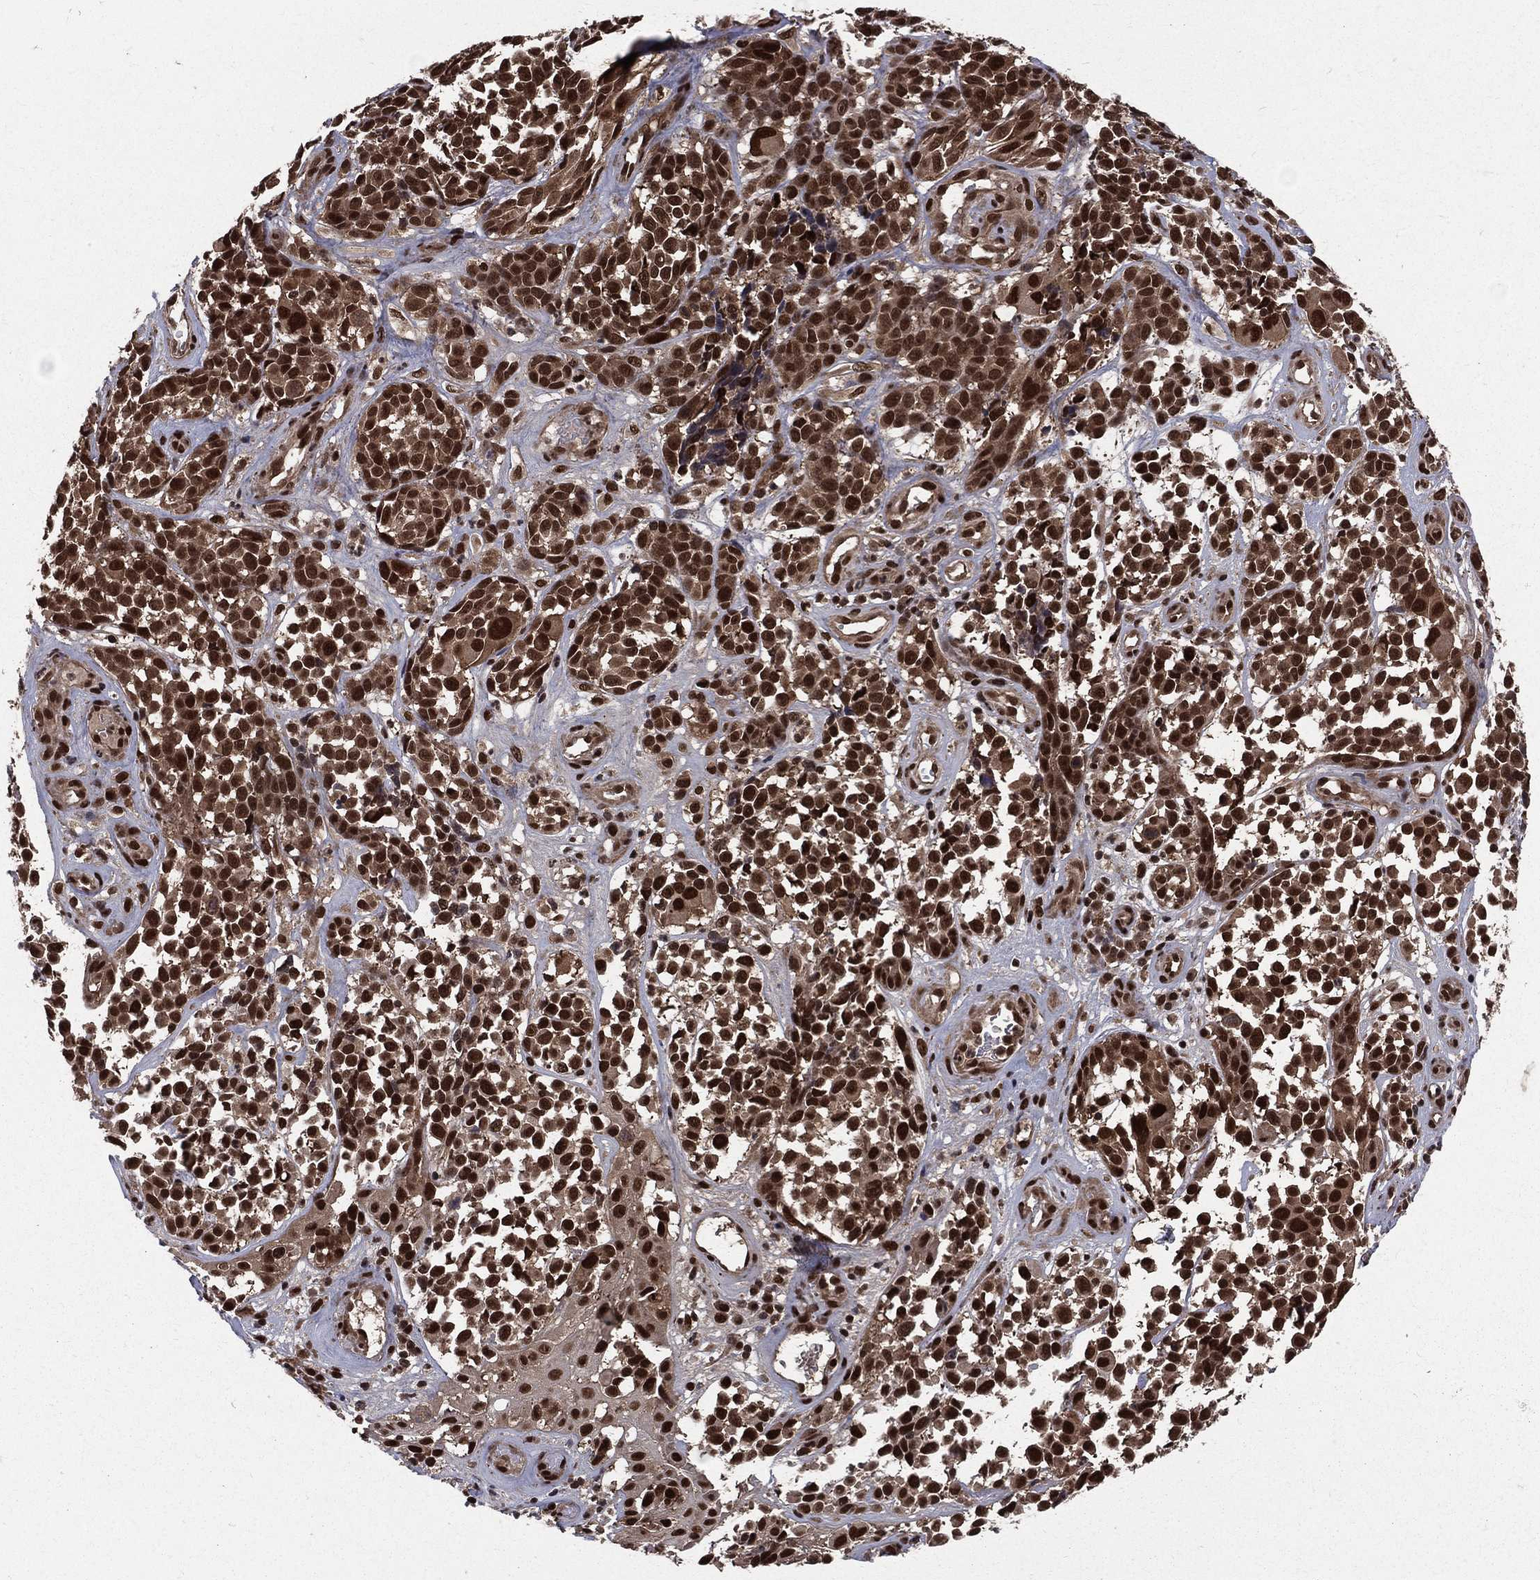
{"staining": {"intensity": "strong", "quantity": ">75%", "location": "cytoplasmic/membranous,nuclear"}, "tissue": "melanoma", "cell_type": "Tumor cells", "image_type": "cancer", "snomed": [{"axis": "morphology", "description": "Malignant melanoma, NOS"}, {"axis": "topography", "description": "Skin"}], "caption": "About >75% of tumor cells in malignant melanoma exhibit strong cytoplasmic/membranous and nuclear protein staining as visualized by brown immunohistochemical staining.", "gene": "COPS4", "patient": {"sex": "female", "age": 88}}